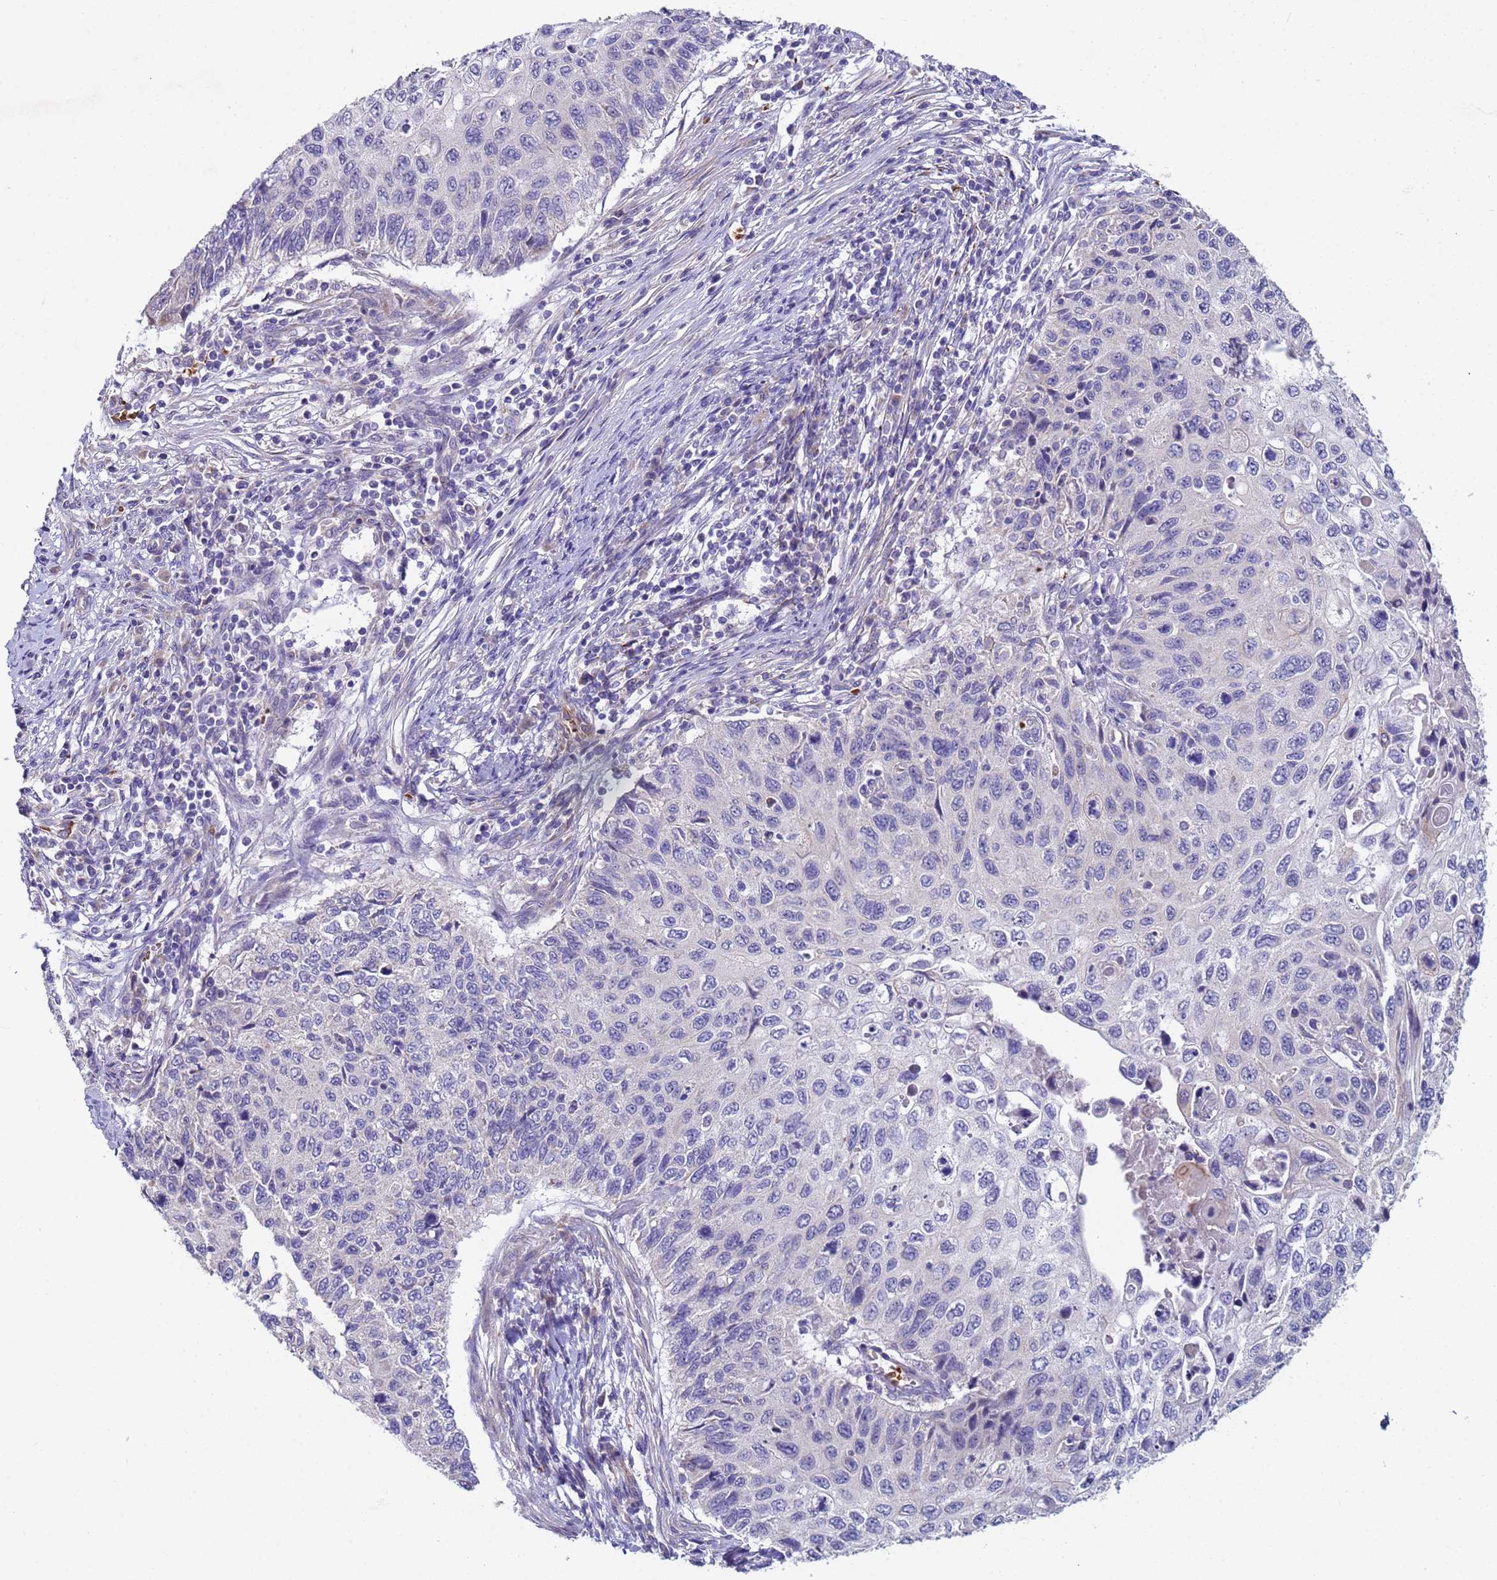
{"staining": {"intensity": "negative", "quantity": "none", "location": "none"}, "tissue": "cervical cancer", "cell_type": "Tumor cells", "image_type": "cancer", "snomed": [{"axis": "morphology", "description": "Squamous cell carcinoma, NOS"}, {"axis": "topography", "description": "Cervix"}], "caption": "Immunohistochemical staining of human cervical squamous cell carcinoma displays no significant staining in tumor cells.", "gene": "CLHC1", "patient": {"sex": "female", "age": 70}}